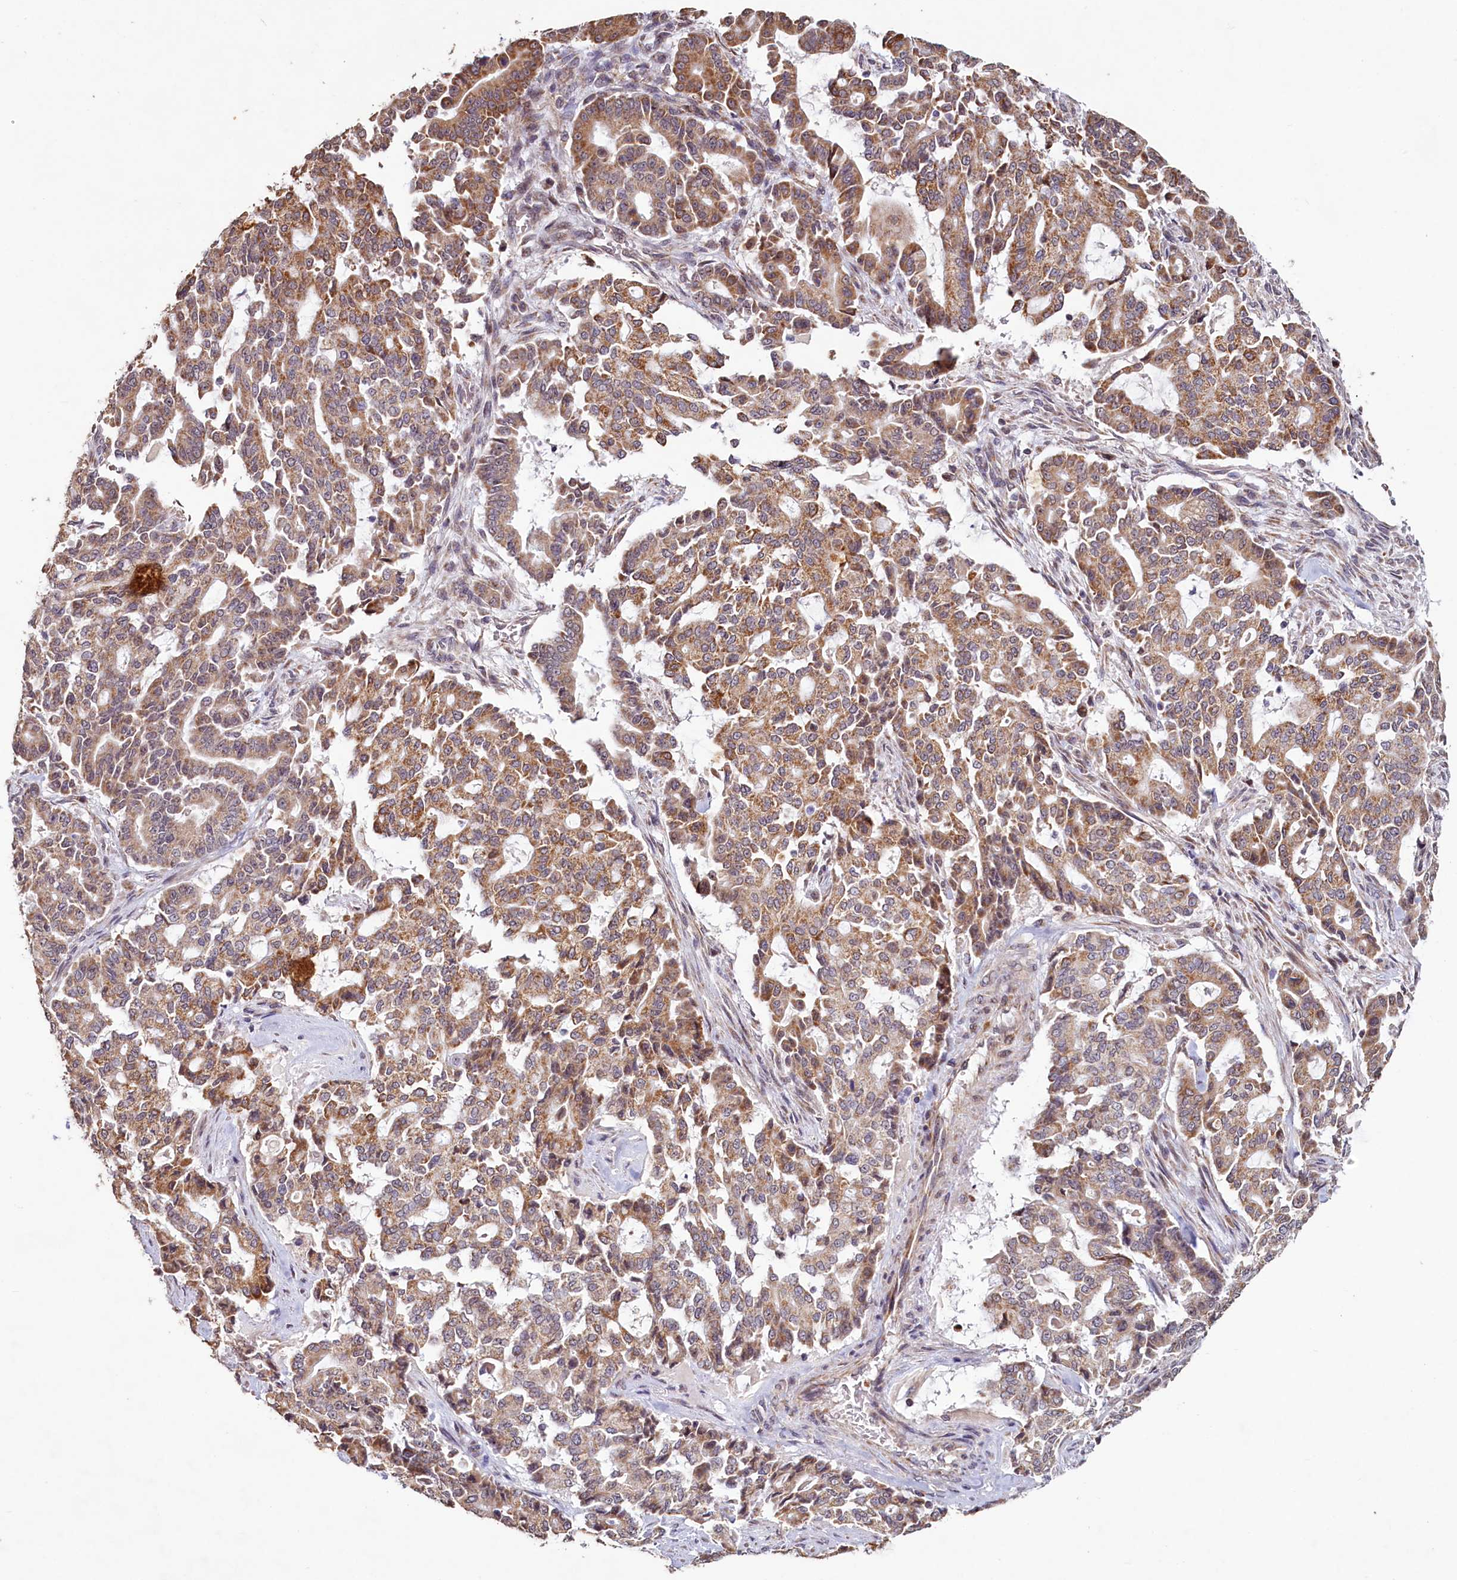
{"staining": {"intensity": "moderate", "quantity": ">75%", "location": "cytoplasmic/membranous"}, "tissue": "pancreatic cancer", "cell_type": "Tumor cells", "image_type": "cancer", "snomed": [{"axis": "morphology", "description": "Adenocarcinoma, NOS"}, {"axis": "topography", "description": "Pancreas"}], "caption": "This is an image of IHC staining of pancreatic cancer, which shows moderate staining in the cytoplasmic/membranous of tumor cells.", "gene": "PDE6D", "patient": {"sex": "male", "age": 63}}